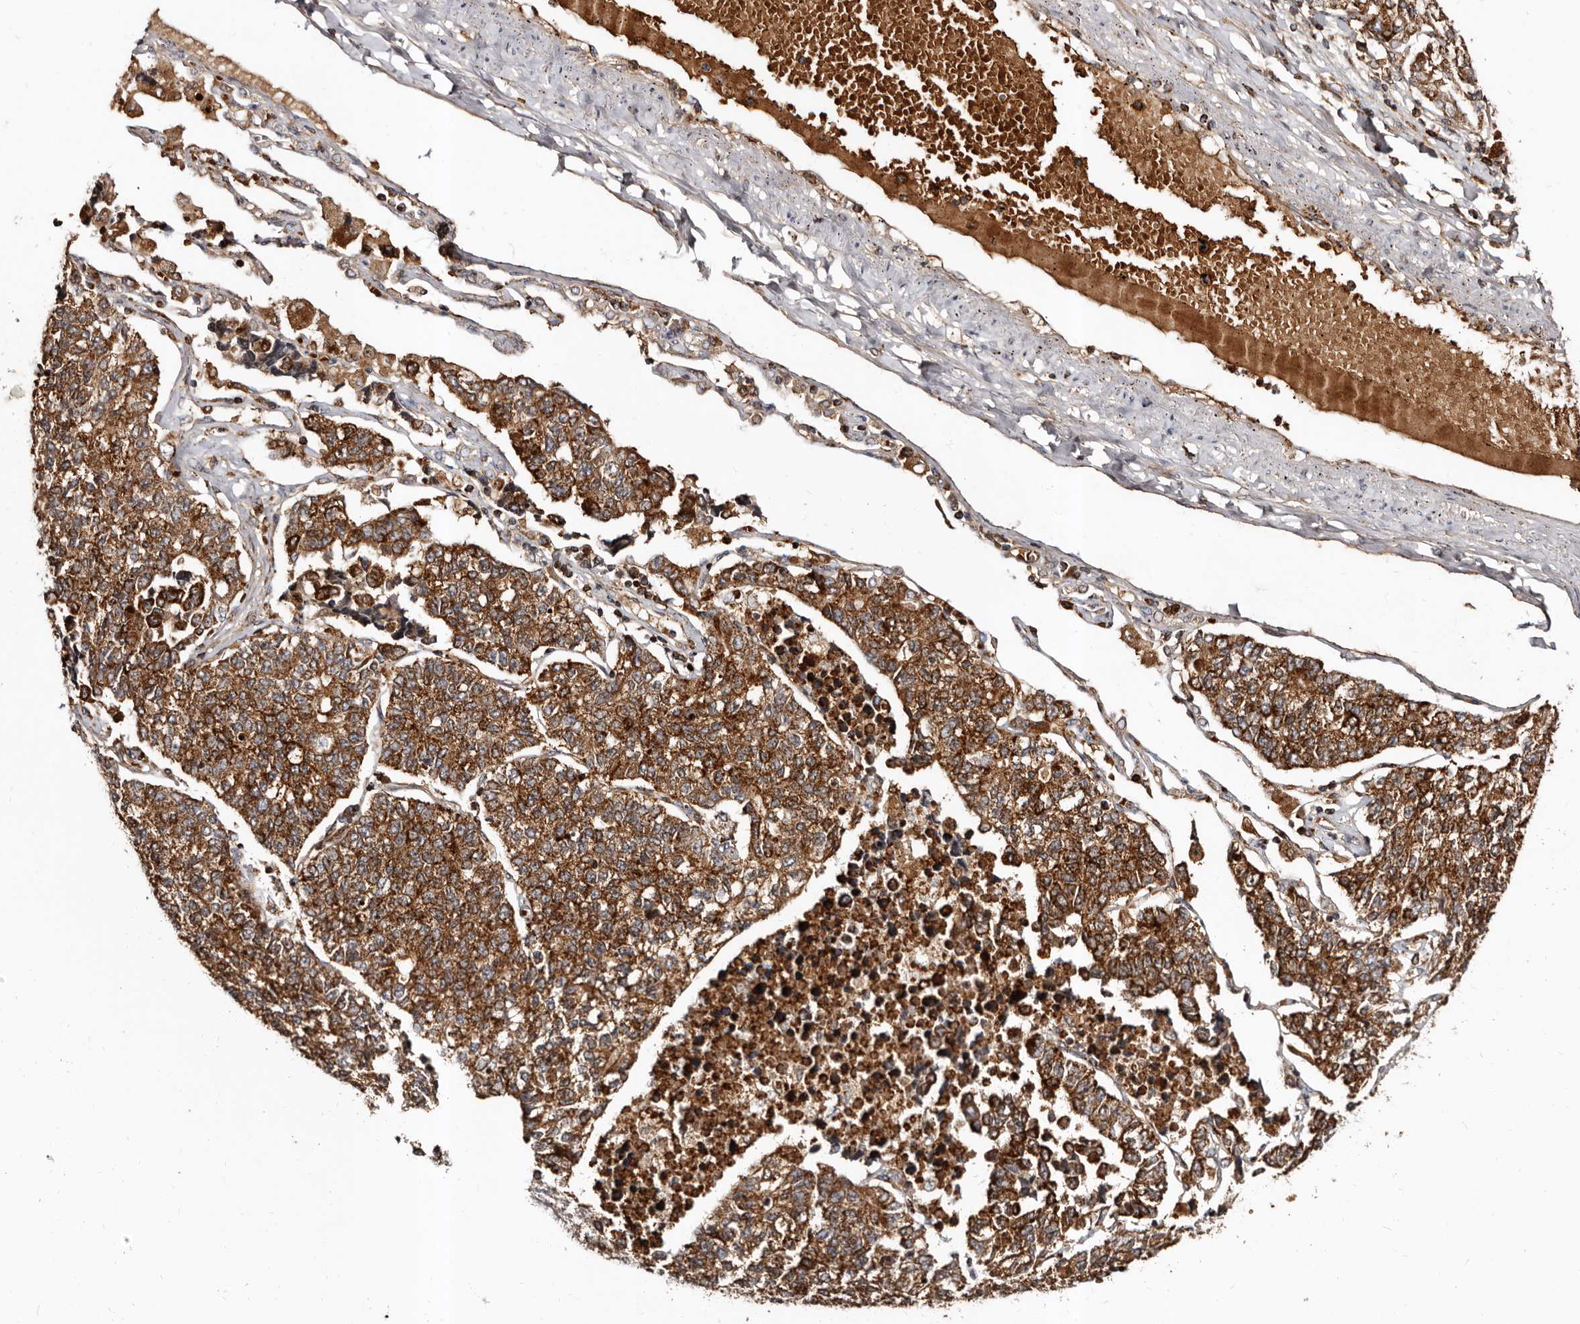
{"staining": {"intensity": "strong", "quantity": ">75%", "location": "cytoplasmic/membranous"}, "tissue": "lung cancer", "cell_type": "Tumor cells", "image_type": "cancer", "snomed": [{"axis": "morphology", "description": "Adenocarcinoma, NOS"}, {"axis": "topography", "description": "Lung"}], "caption": "This photomicrograph displays lung cancer stained with immunohistochemistry to label a protein in brown. The cytoplasmic/membranous of tumor cells show strong positivity for the protein. Nuclei are counter-stained blue.", "gene": "BAX", "patient": {"sex": "male", "age": 49}}